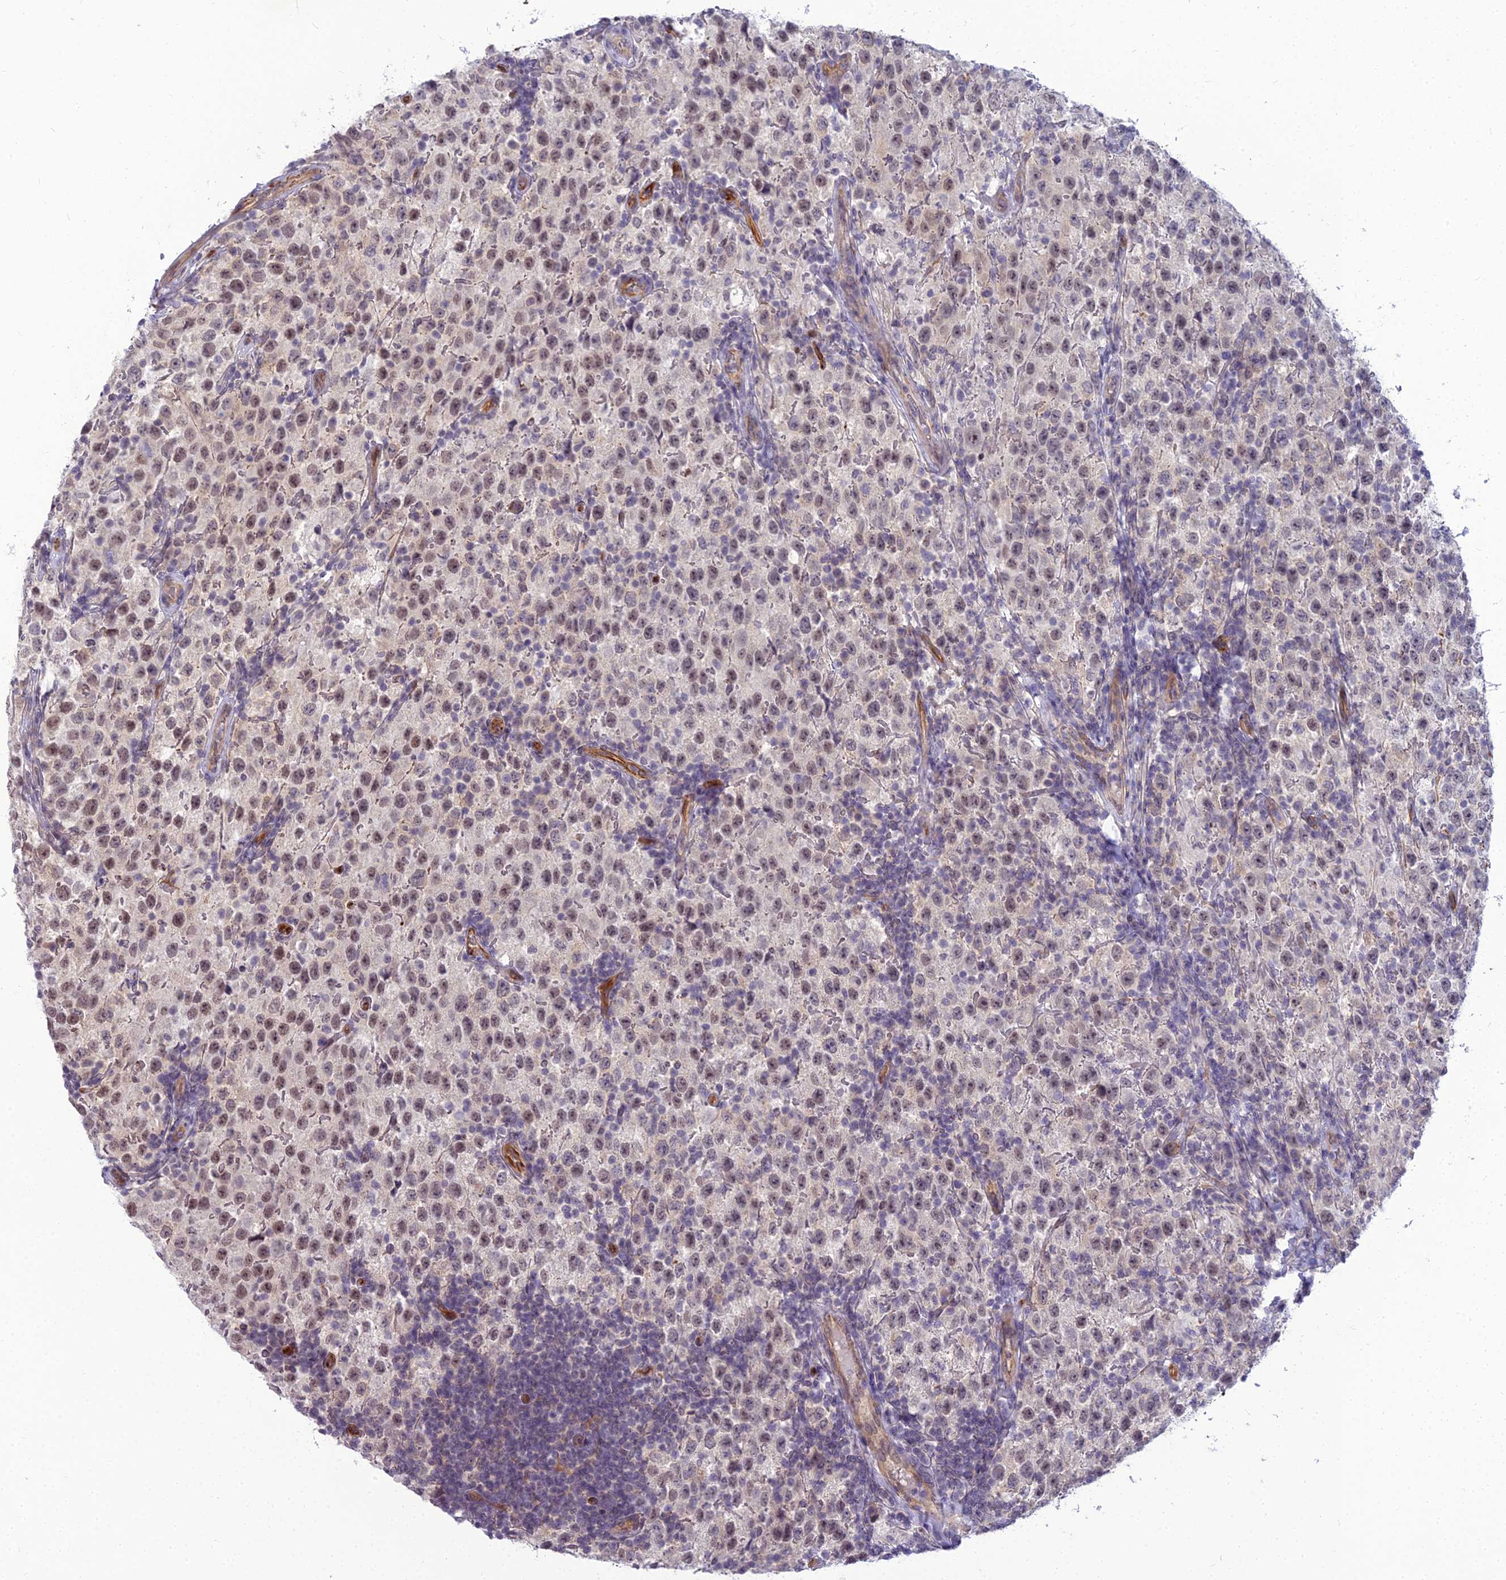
{"staining": {"intensity": "moderate", "quantity": ">75%", "location": "nuclear"}, "tissue": "testis cancer", "cell_type": "Tumor cells", "image_type": "cancer", "snomed": [{"axis": "morphology", "description": "Seminoma, NOS"}, {"axis": "morphology", "description": "Carcinoma, Embryonal, NOS"}, {"axis": "topography", "description": "Testis"}], "caption": "This image shows testis embryonal carcinoma stained with immunohistochemistry to label a protein in brown. The nuclear of tumor cells show moderate positivity for the protein. Nuclei are counter-stained blue.", "gene": "RGL3", "patient": {"sex": "male", "age": 41}}